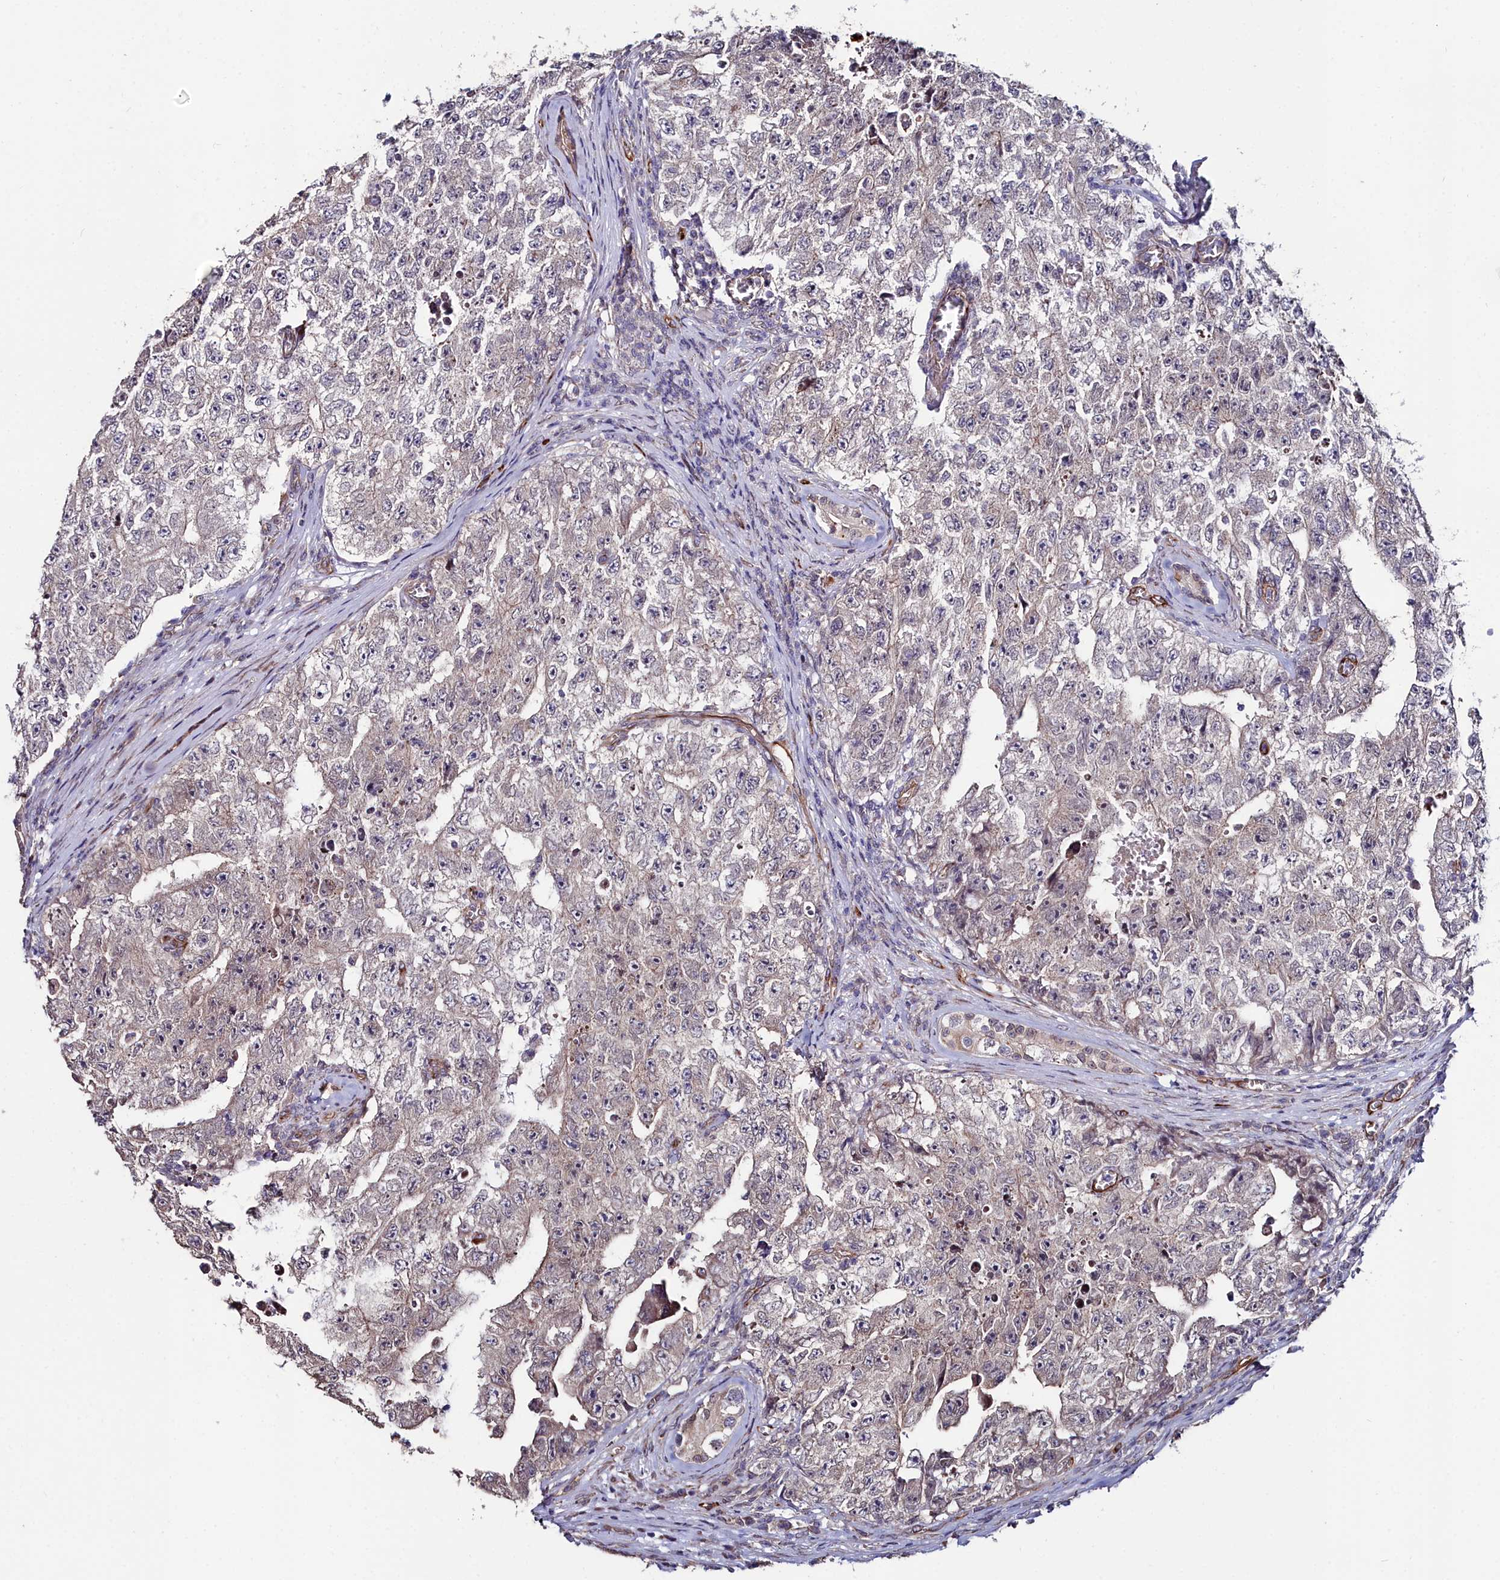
{"staining": {"intensity": "weak", "quantity": "<25%", "location": "cytoplasmic/membranous"}, "tissue": "testis cancer", "cell_type": "Tumor cells", "image_type": "cancer", "snomed": [{"axis": "morphology", "description": "Carcinoma, Embryonal, NOS"}, {"axis": "topography", "description": "Testis"}], "caption": "DAB immunohistochemical staining of testis cancer demonstrates no significant staining in tumor cells.", "gene": "C4orf19", "patient": {"sex": "male", "age": 17}}